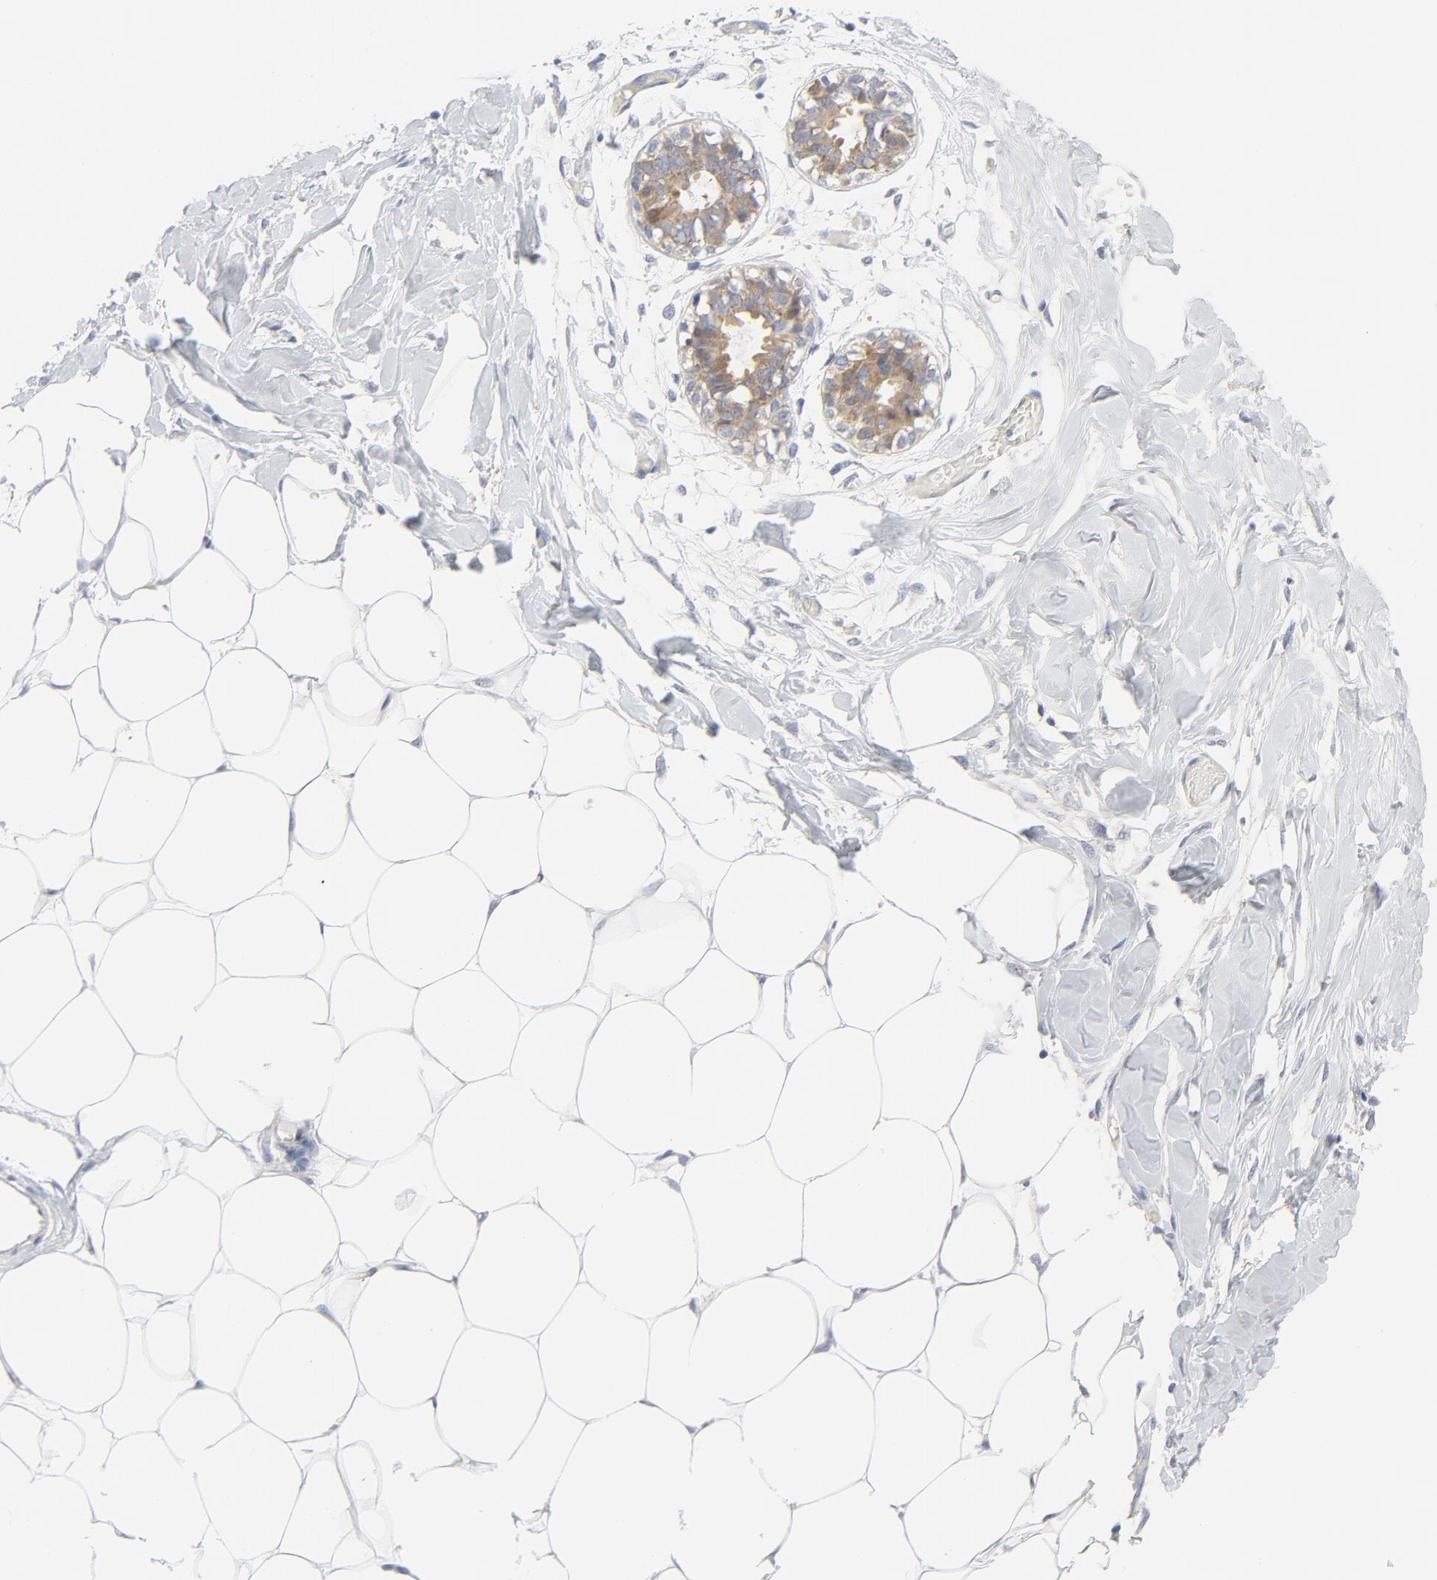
{"staining": {"intensity": "negative", "quantity": "none", "location": "none"}, "tissue": "breast", "cell_type": "Adipocytes", "image_type": "normal", "snomed": [{"axis": "morphology", "description": "Normal tissue, NOS"}, {"axis": "topography", "description": "Breast"}, {"axis": "topography", "description": "Adipose tissue"}], "caption": "Image shows no significant protein expression in adipocytes of normal breast.", "gene": "BAD", "patient": {"sex": "female", "age": 25}}